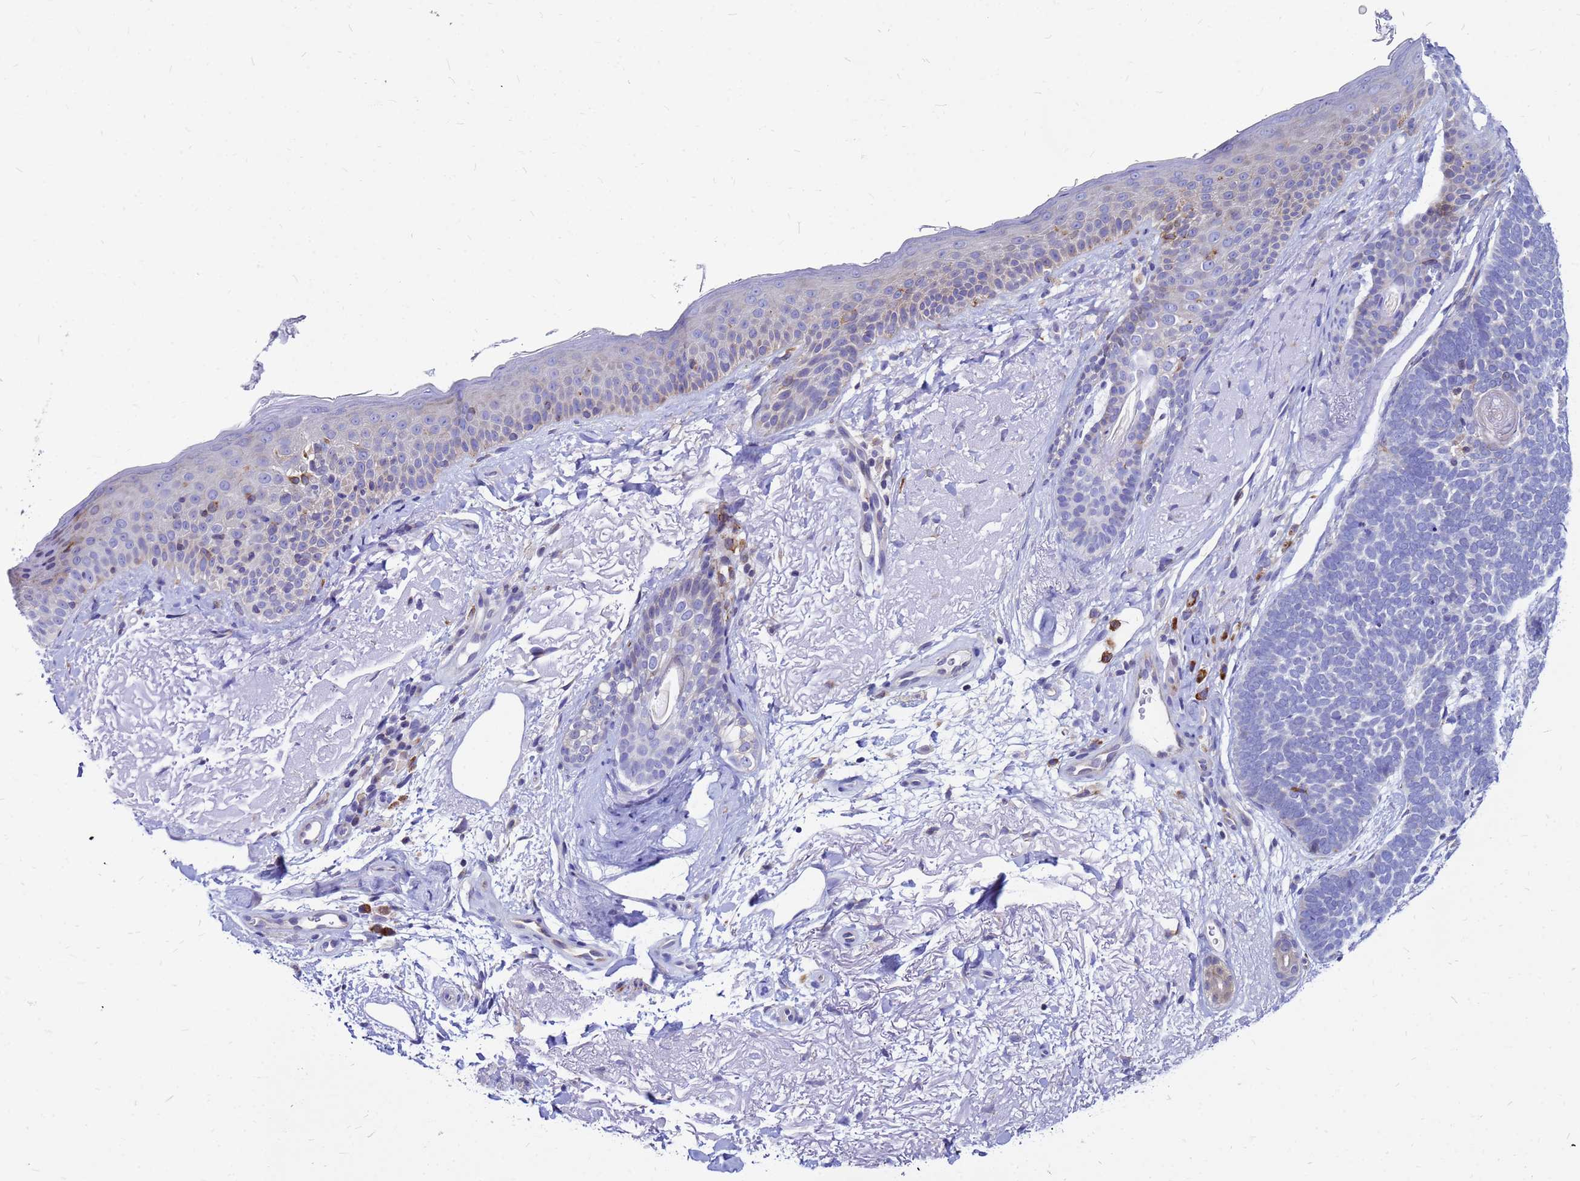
{"staining": {"intensity": "negative", "quantity": "none", "location": "none"}, "tissue": "skin cancer", "cell_type": "Tumor cells", "image_type": "cancer", "snomed": [{"axis": "morphology", "description": "Basal cell carcinoma"}, {"axis": "topography", "description": "Skin"}], "caption": "This is an immunohistochemistry (IHC) histopathology image of skin cancer. There is no staining in tumor cells.", "gene": "FHIP1A", "patient": {"sex": "female", "age": 77}}